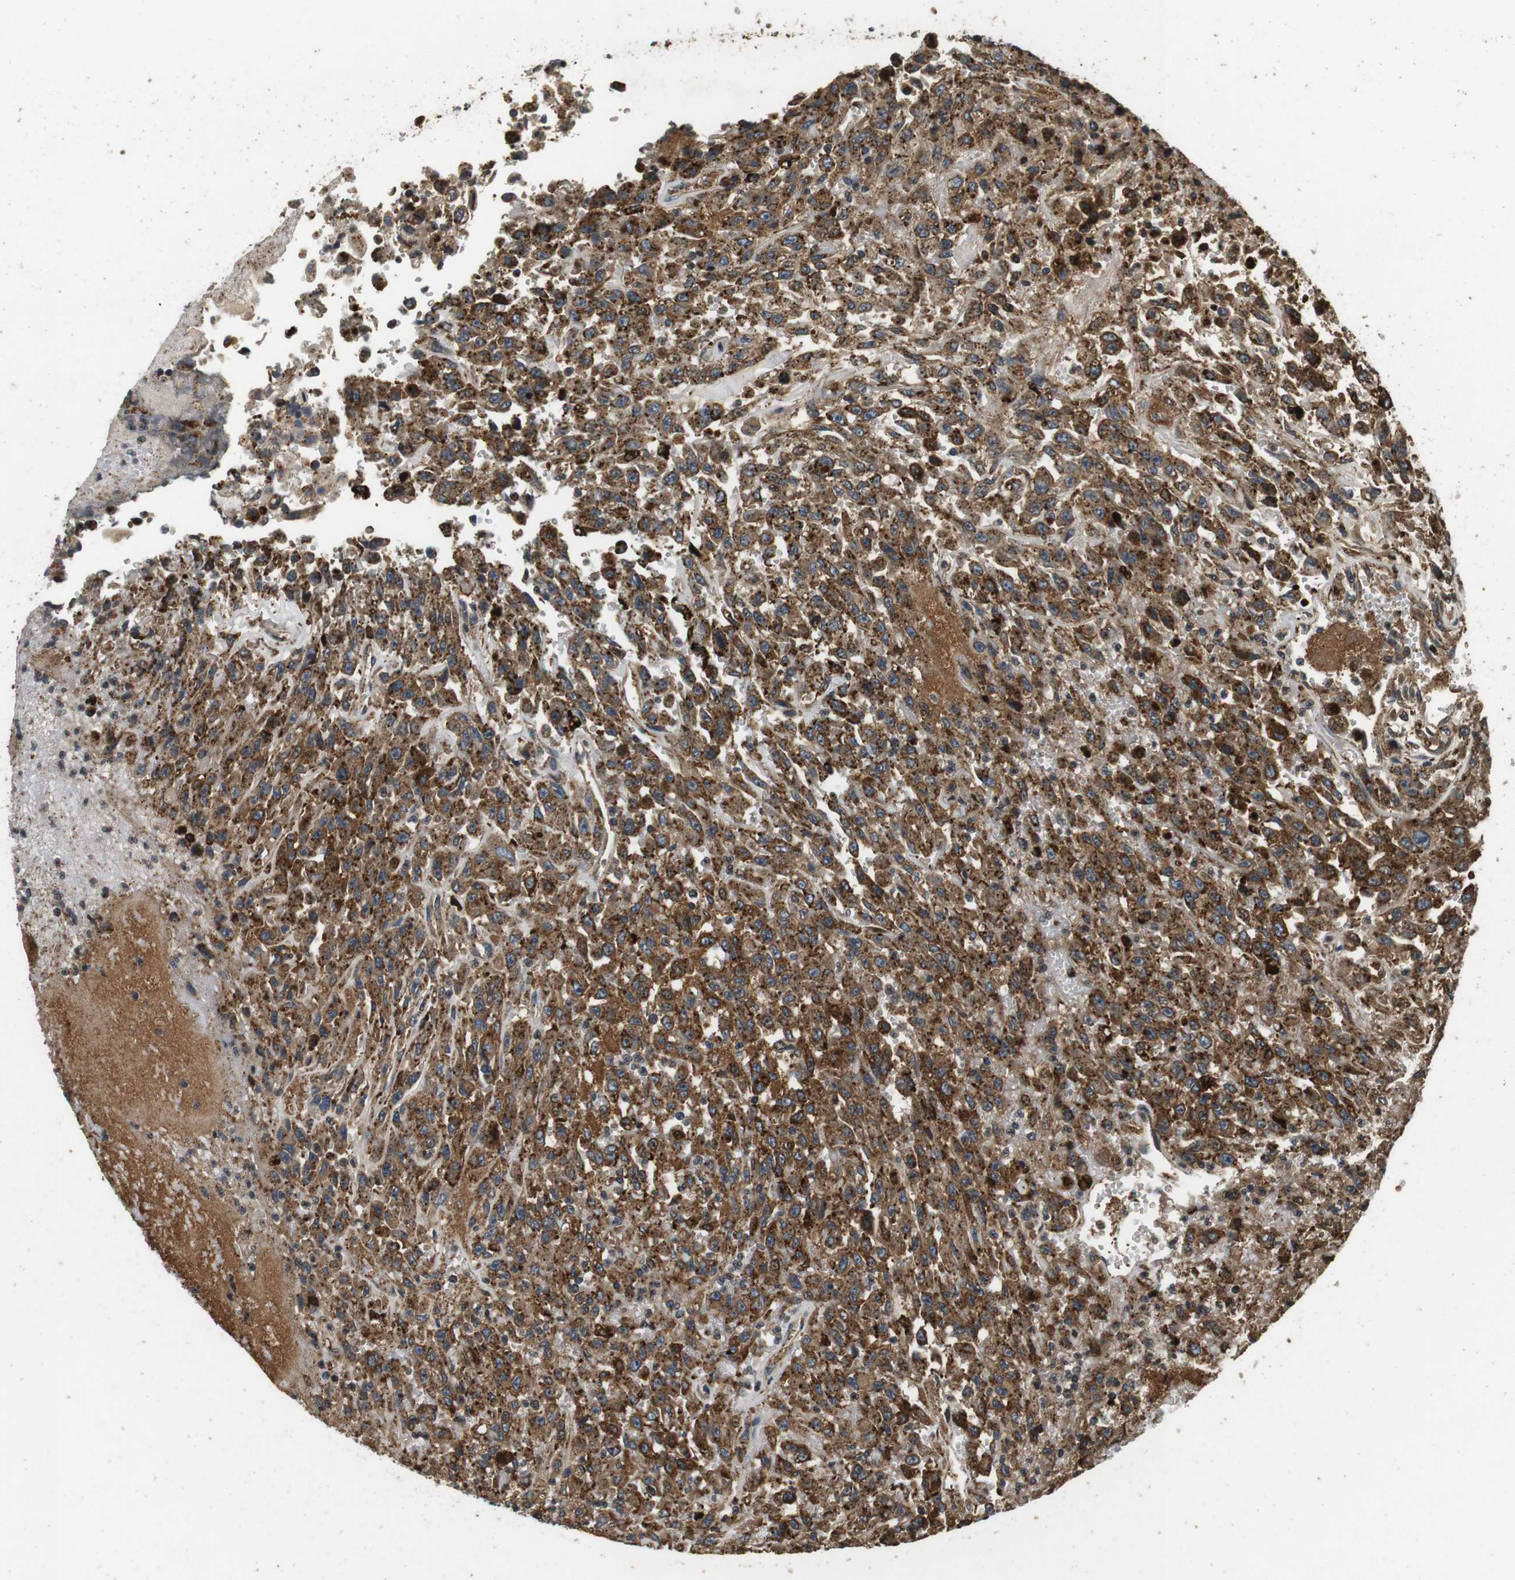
{"staining": {"intensity": "strong", "quantity": ">75%", "location": "cytoplasmic/membranous"}, "tissue": "urothelial cancer", "cell_type": "Tumor cells", "image_type": "cancer", "snomed": [{"axis": "morphology", "description": "Urothelial carcinoma, High grade"}, {"axis": "topography", "description": "Urinary bladder"}], "caption": "This is an image of IHC staining of high-grade urothelial carcinoma, which shows strong staining in the cytoplasmic/membranous of tumor cells.", "gene": "TXNRD1", "patient": {"sex": "male", "age": 46}}